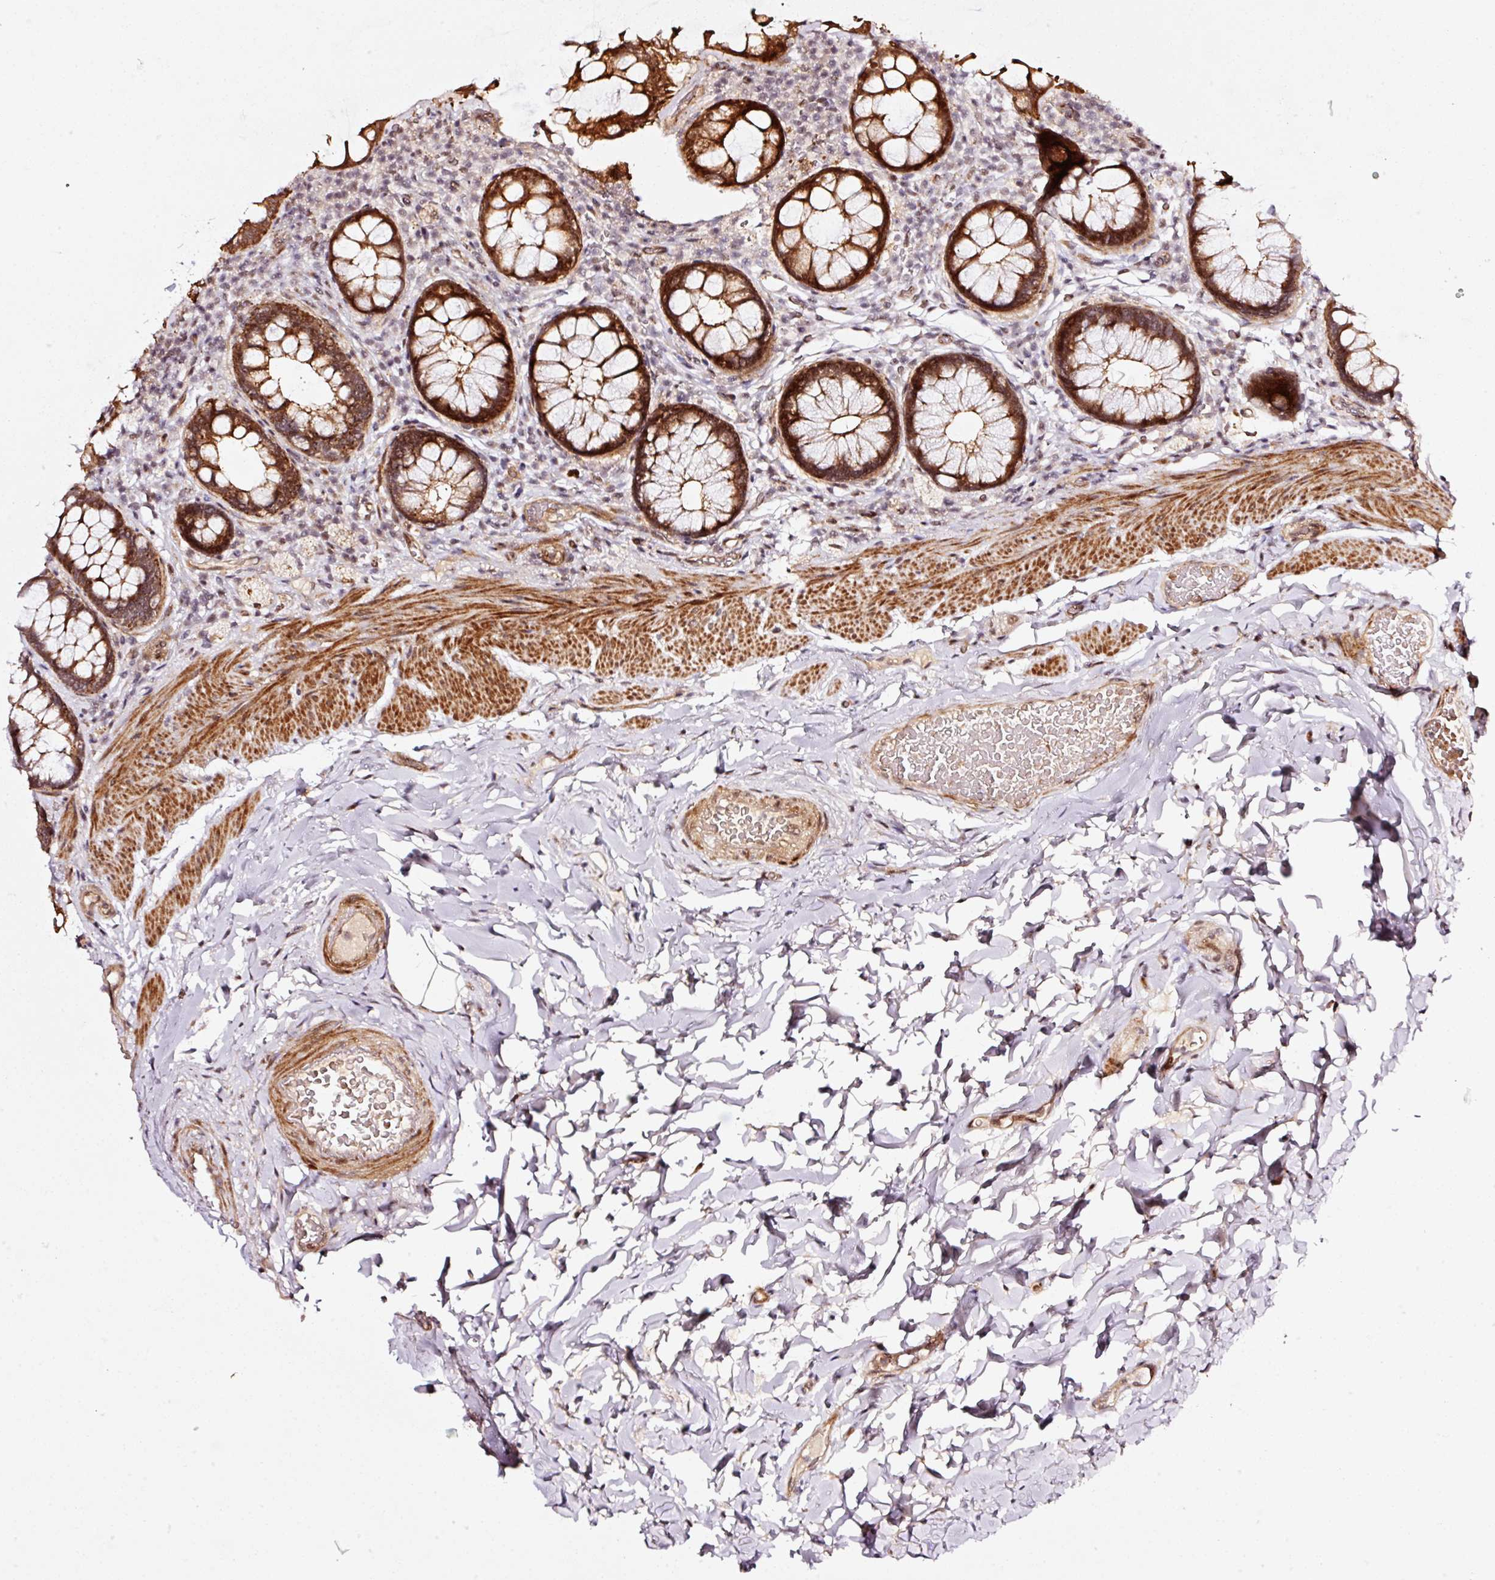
{"staining": {"intensity": "strong", "quantity": ">75%", "location": "cytoplasmic/membranous"}, "tissue": "rectum", "cell_type": "Glandular cells", "image_type": "normal", "snomed": [{"axis": "morphology", "description": "Normal tissue, NOS"}, {"axis": "topography", "description": "Rectum"}], "caption": "A high-resolution photomicrograph shows immunohistochemistry staining of normal rectum, which shows strong cytoplasmic/membranous staining in about >75% of glandular cells. (DAB IHC, brown staining for protein, blue staining for nuclei).", "gene": "ANKRD20A1", "patient": {"sex": "female", "age": 69}}